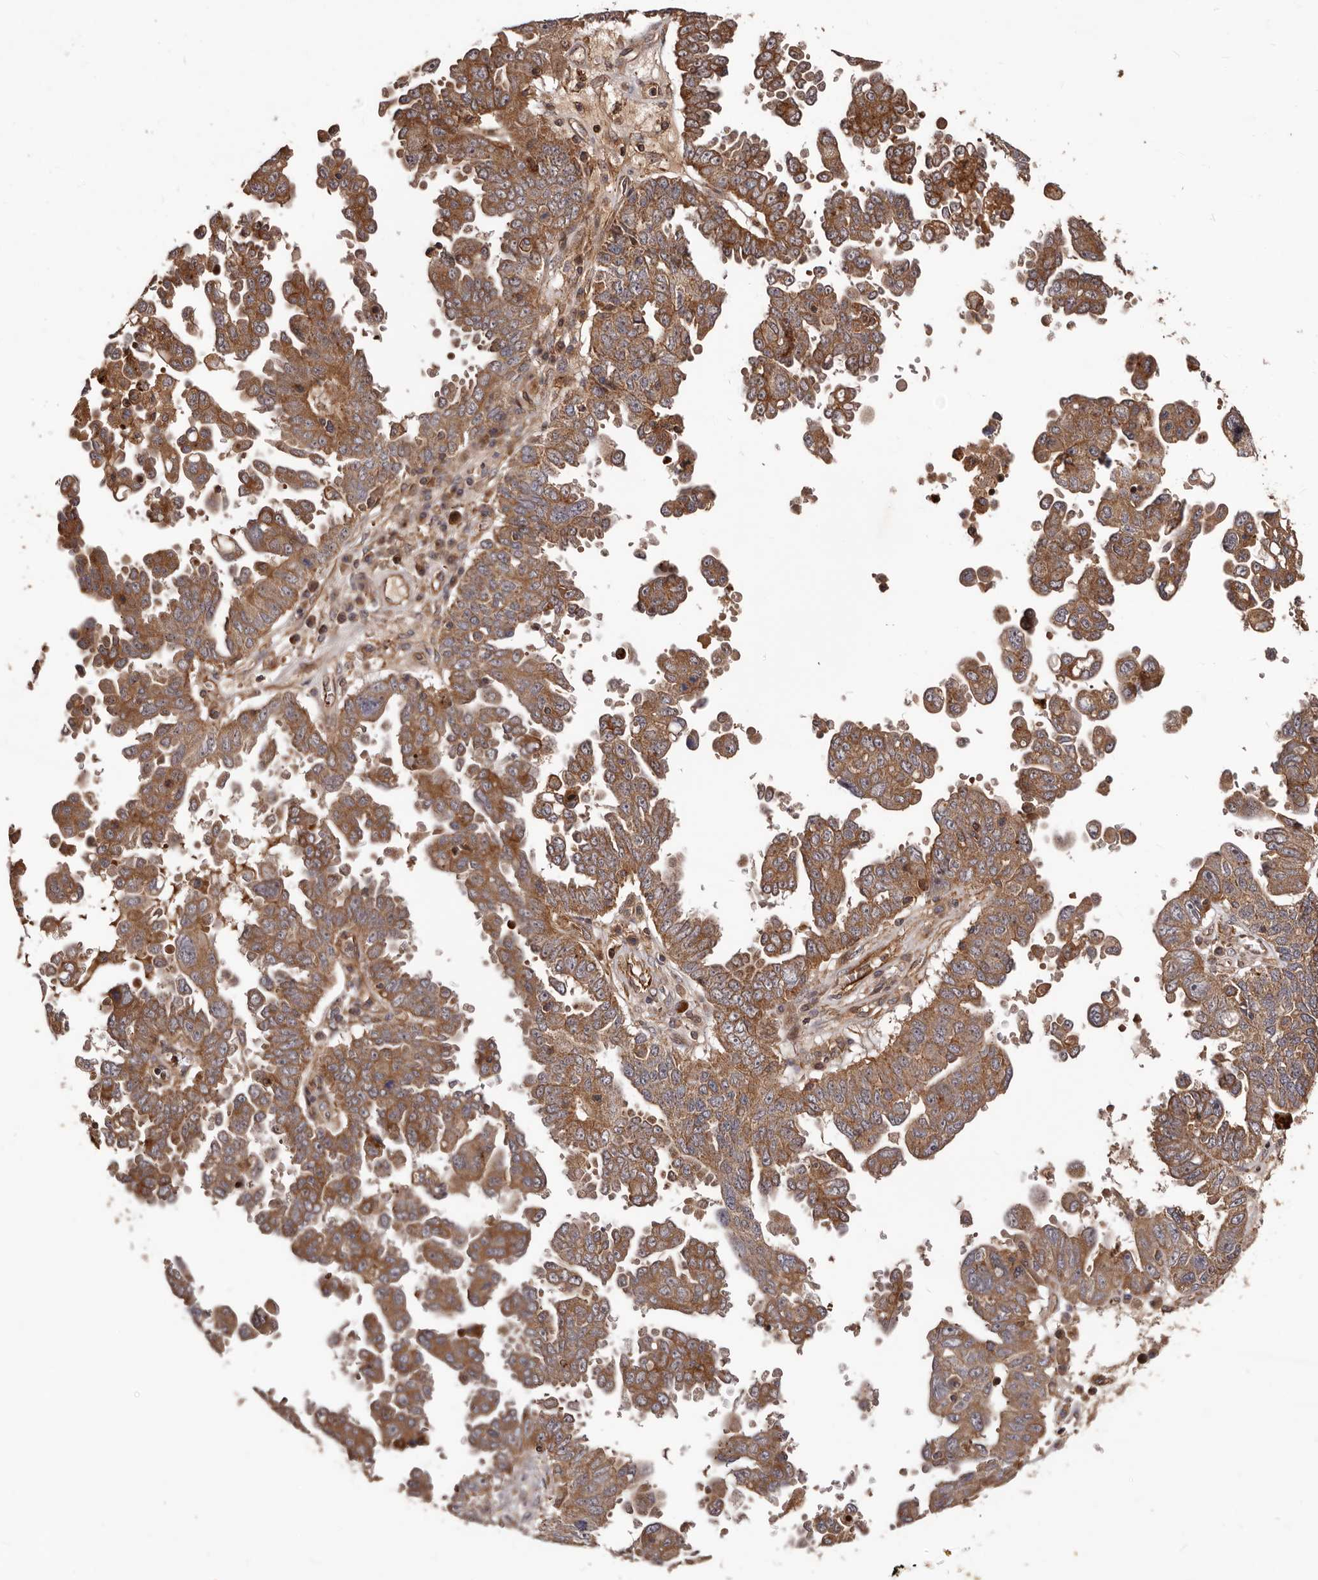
{"staining": {"intensity": "moderate", "quantity": ">75%", "location": "cytoplasmic/membranous"}, "tissue": "ovarian cancer", "cell_type": "Tumor cells", "image_type": "cancer", "snomed": [{"axis": "morphology", "description": "Carcinoma, endometroid"}, {"axis": "topography", "description": "Ovary"}], "caption": "Protein staining of ovarian endometroid carcinoma tissue demonstrates moderate cytoplasmic/membranous staining in about >75% of tumor cells.", "gene": "GTPBP1", "patient": {"sex": "female", "age": 62}}